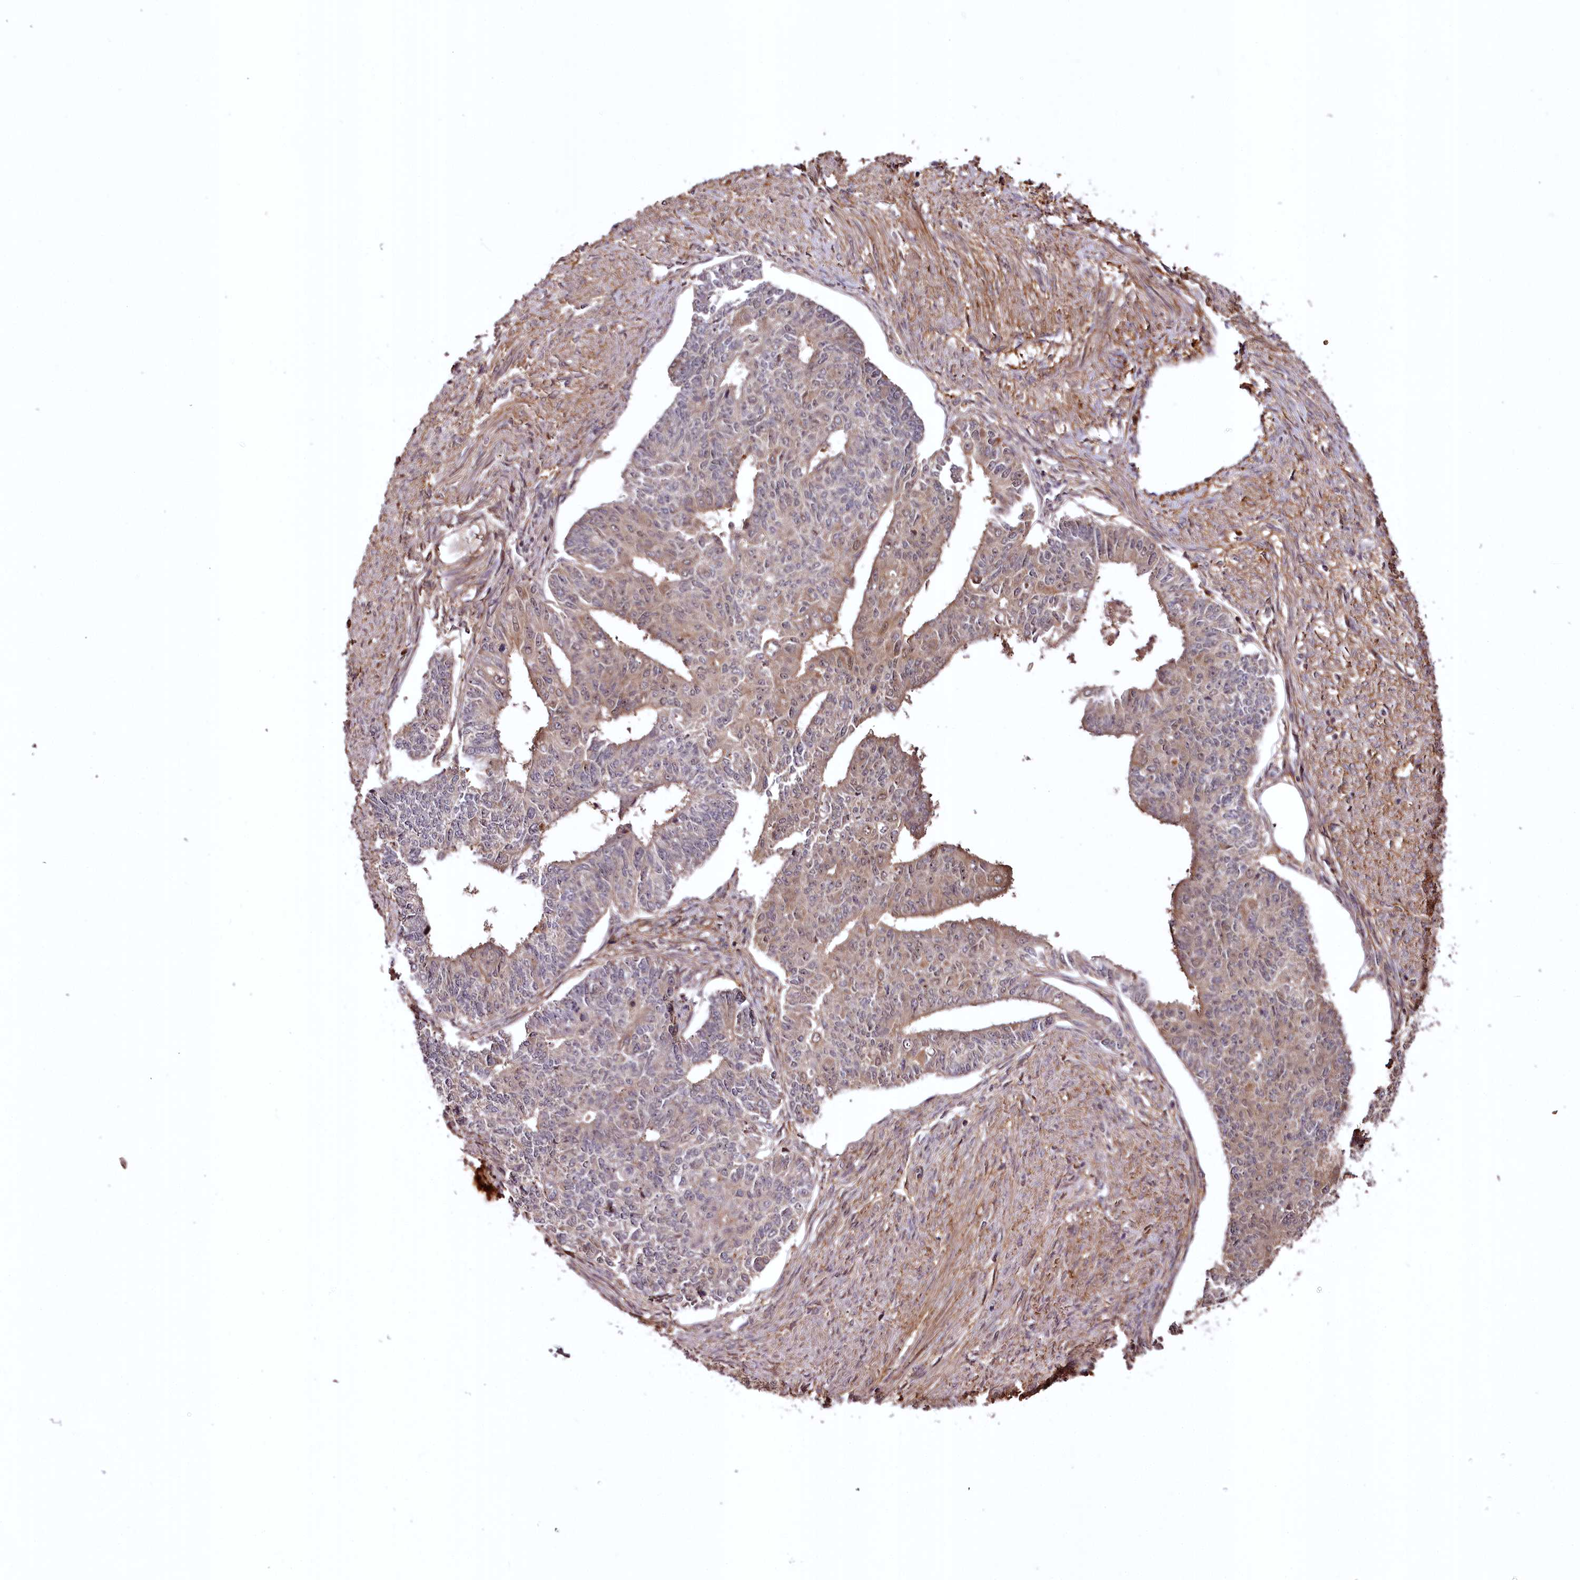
{"staining": {"intensity": "weak", "quantity": "<25%", "location": "cytoplasmic/membranous"}, "tissue": "endometrial cancer", "cell_type": "Tumor cells", "image_type": "cancer", "snomed": [{"axis": "morphology", "description": "Adenocarcinoma, NOS"}, {"axis": "topography", "description": "Endometrium"}], "caption": "This is an IHC histopathology image of adenocarcinoma (endometrial). There is no staining in tumor cells.", "gene": "TTC12", "patient": {"sex": "female", "age": 32}}